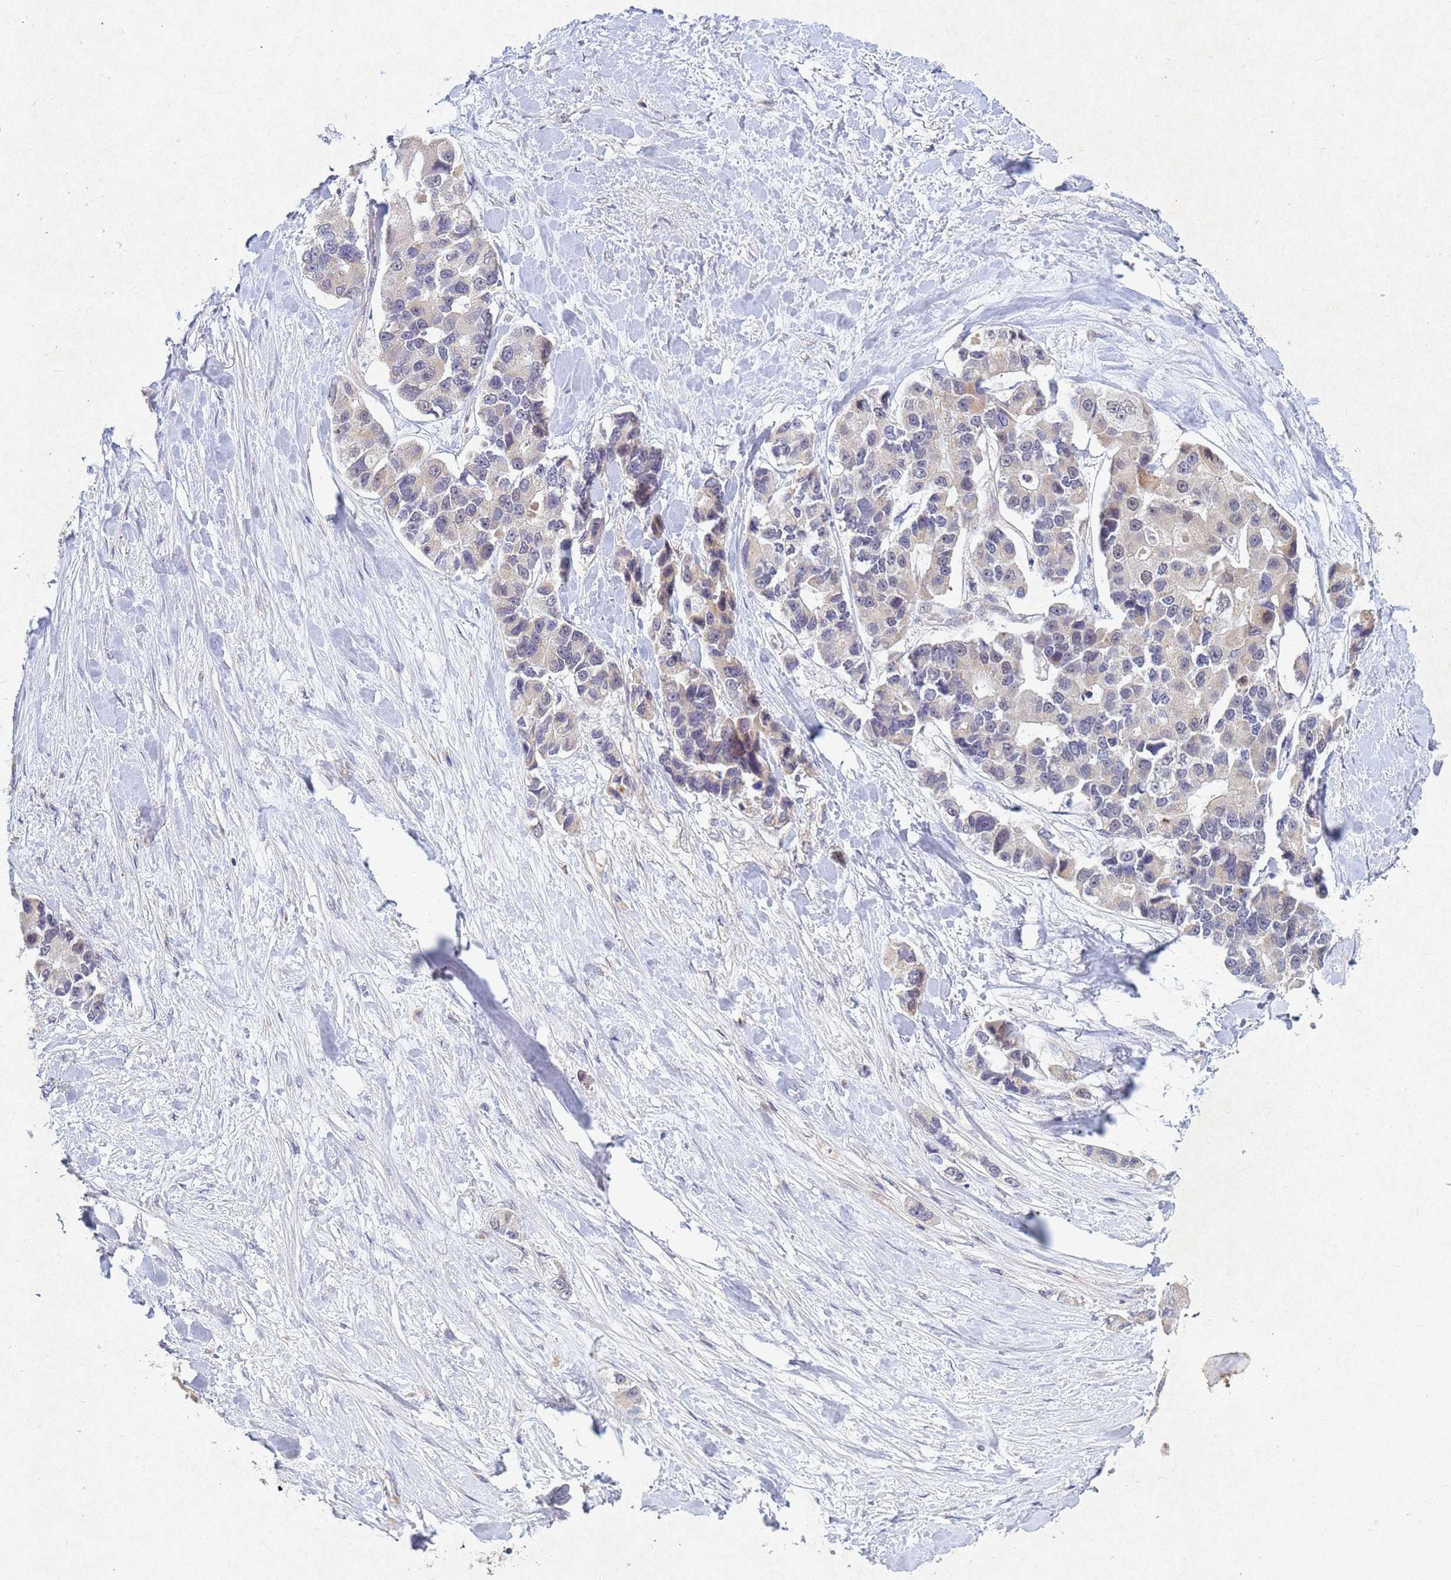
{"staining": {"intensity": "negative", "quantity": "none", "location": "none"}, "tissue": "lung cancer", "cell_type": "Tumor cells", "image_type": "cancer", "snomed": [{"axis": "morphology", "description": "Adenocarcinoma, NOS"}, {"axis": "topography", "description": "Lung"}], "caption": "Tumor cells are negative for protein expression in human lung cancer. (Immunohistochemistry, brightfield microscopy, high magnification).", "gene": "TNPO2", "patient": {"sex": "female", "age": 54}}